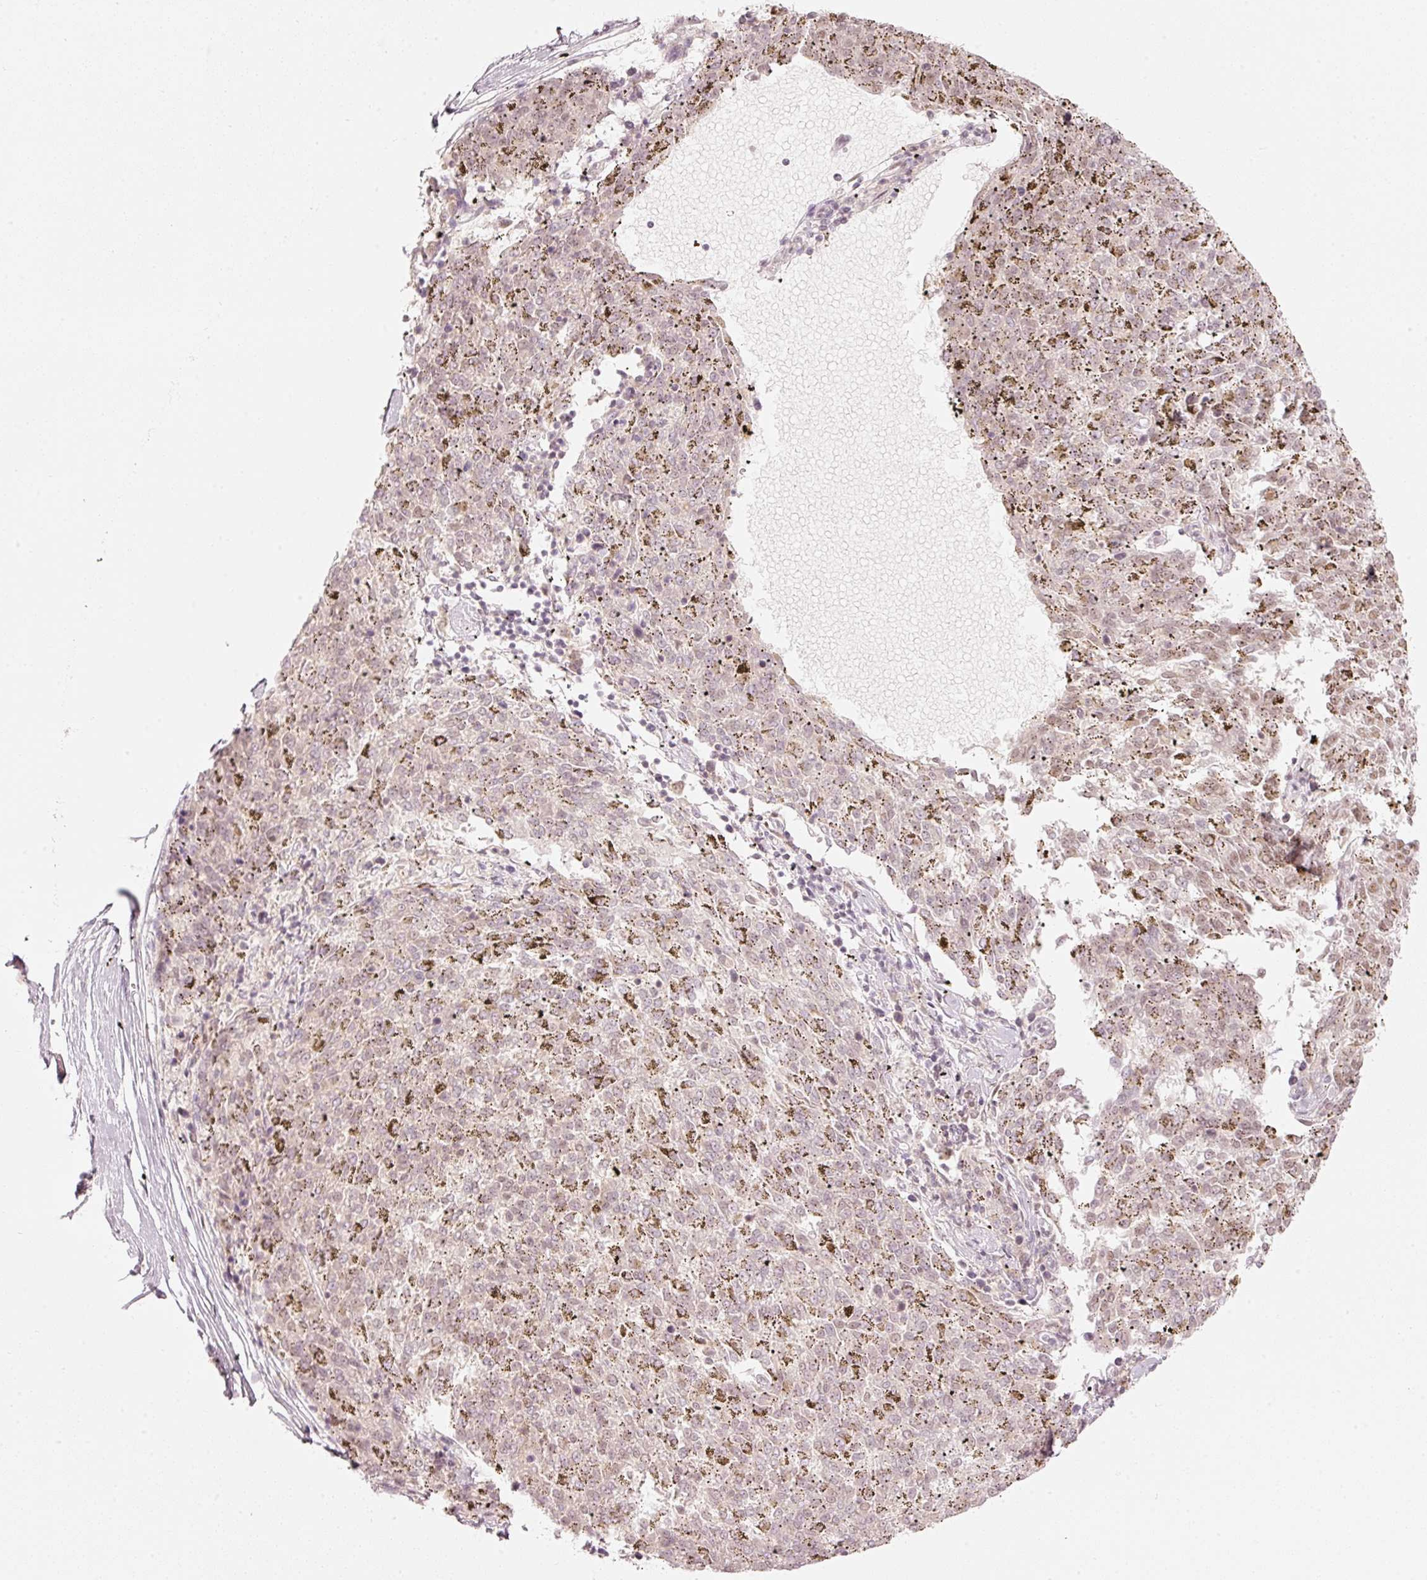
{"staining": {"intensity": "weak", "quantity": "<25%", "location": "nuclear"}, "tissue": "melanoma", "cell_type": "Tumor cells", "image_type": "cancer", "snomed": [{"axis": "morphology", "description": "Malignant melanoma, NOS"}, {"axis": "topography", "description": "Skin"}], "caption": "IHC of malignant melanoma shows no positivity in tumor cells.", "gene": "PPP1R10", "patient": {"sex": "female", "age": 72}}